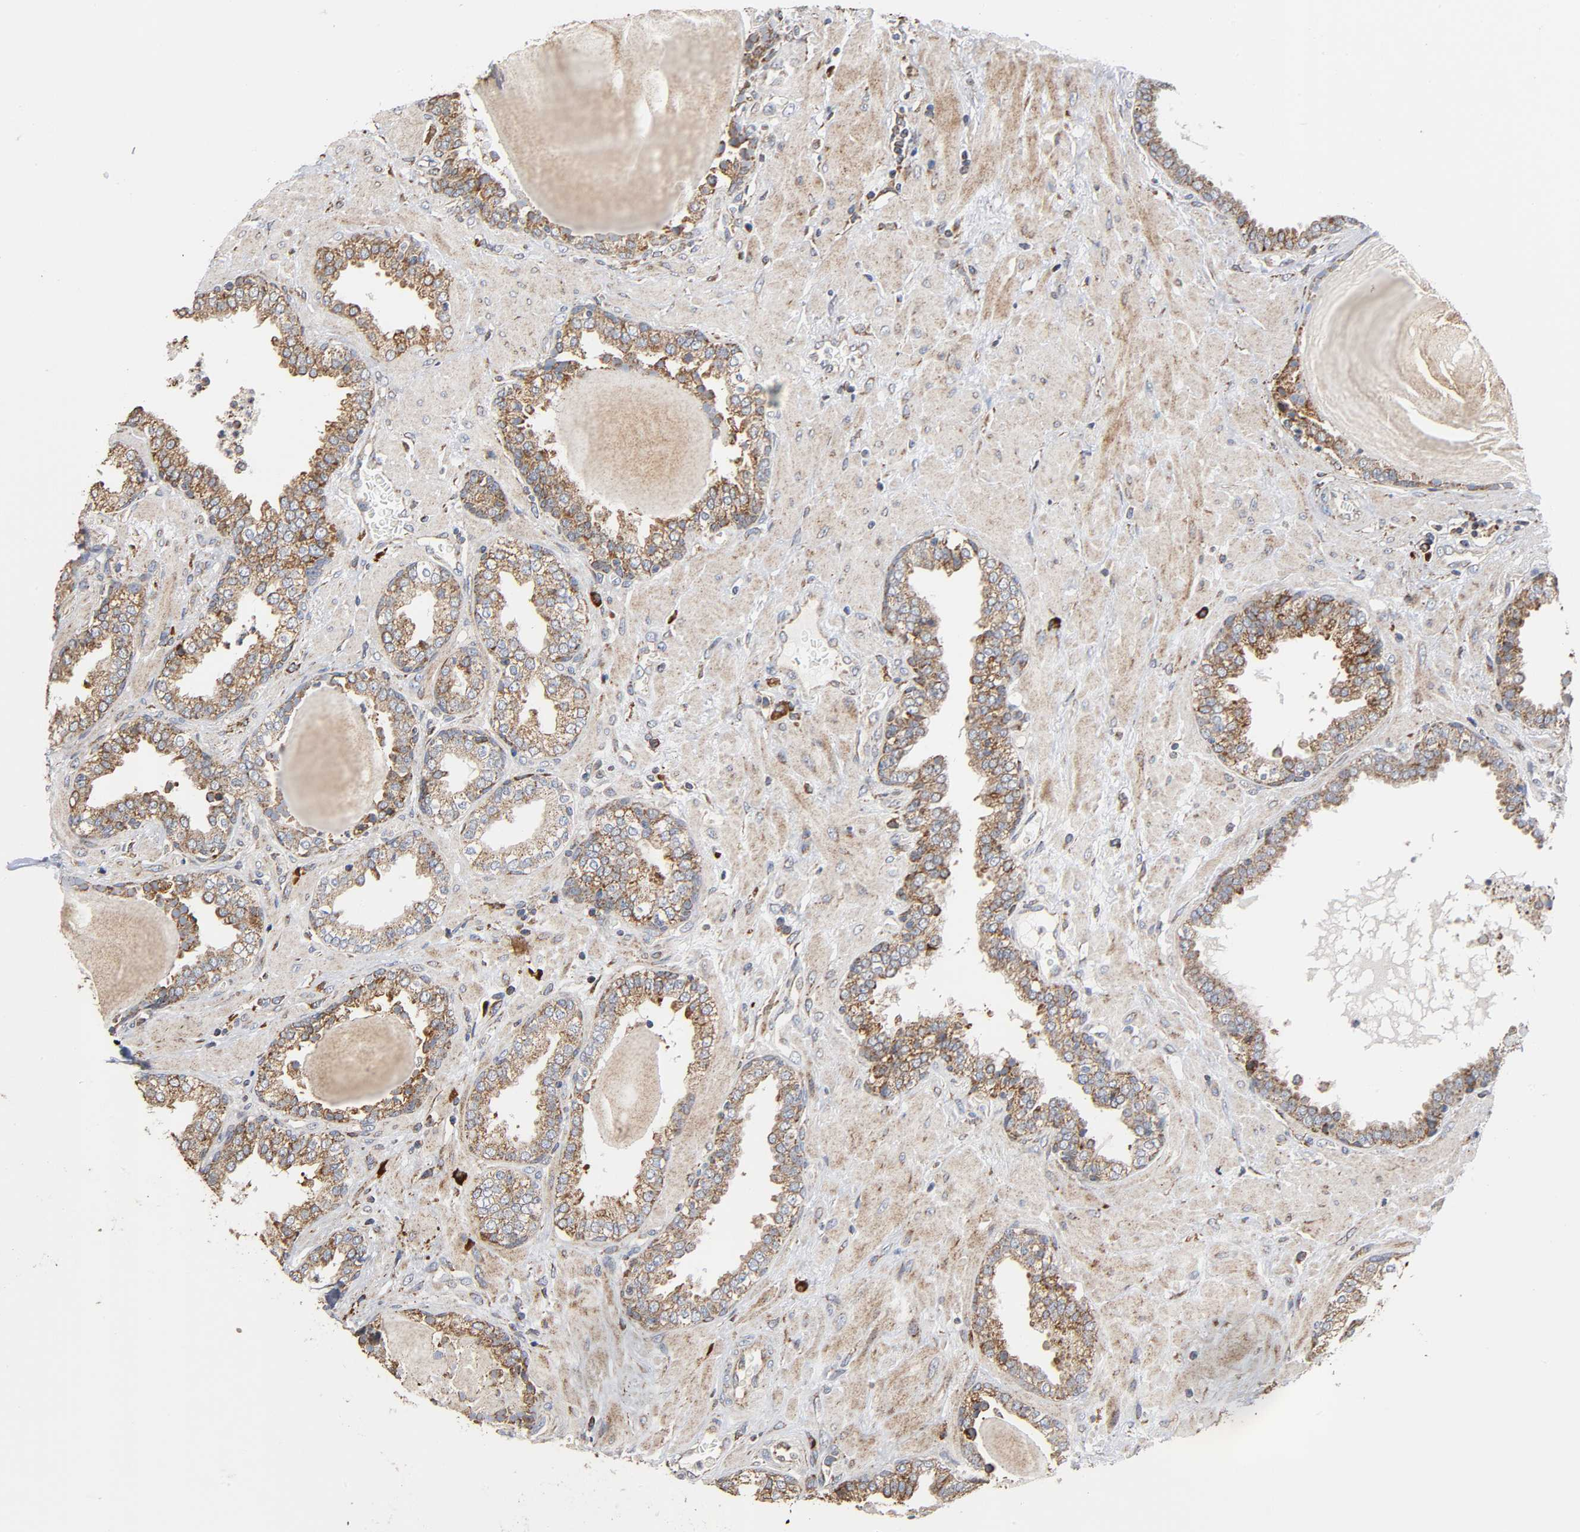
{"staining": {"intensity": "moderate", "quantity": "25%-75%", "location": "cytoplasmic/membranous"}, "tissue": "prostate", "cell_type": "Glandular cells", "image_type": "normal", "snomed": [{"axis": "morphology", "description": "Normal tissue, NOS"}, {"axis": "topography", "description": "Prostate"}], "caption": "This image displays immunohistochemistry staining of benign human prostate, with medium moderate cytoplasmic/membranous positivity in approximately 25%-75% of glandular cells.", "gene": "MAP3K1", "patient": {"sex": "male", "age": 51}}